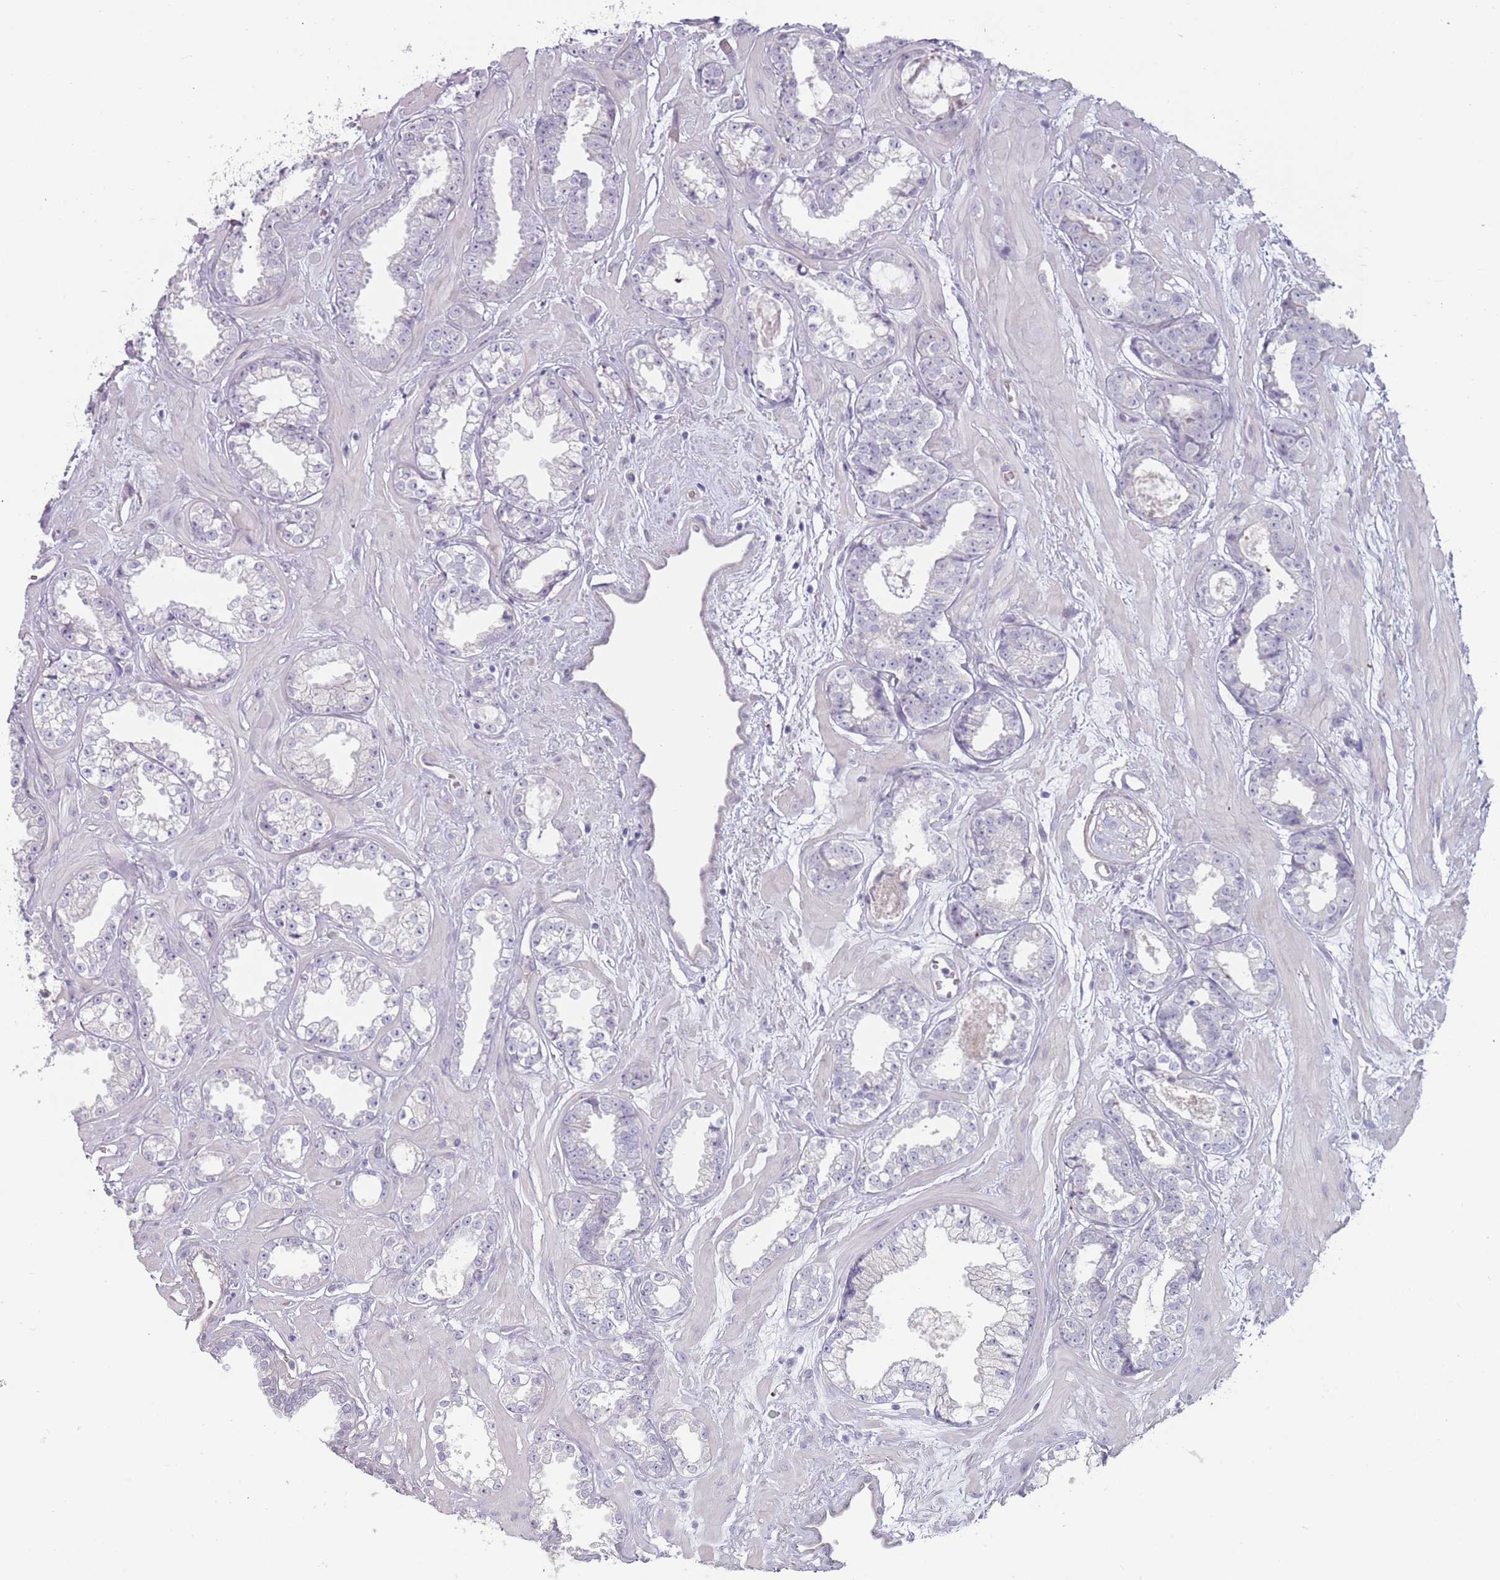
{"staining": {"intensity": "negative", "quantity": "none", "location": "none"}, "tissue": "prostate cancer", "cell_type": "Tumor cells", "image_type": "cancer", "snomed": [{"axis": "morphology", "description": "Adenocarcinoma, Low grade"}, {"axis": "topography", "description": "Prostate"}], "caption": "This is a photomicrograph of IHC staining of prostate low-grade adenocarcinoma, which shows no staining in tumor cells.", "gene": "RFX2", "patient": {"sex": "male", "age": 60}}